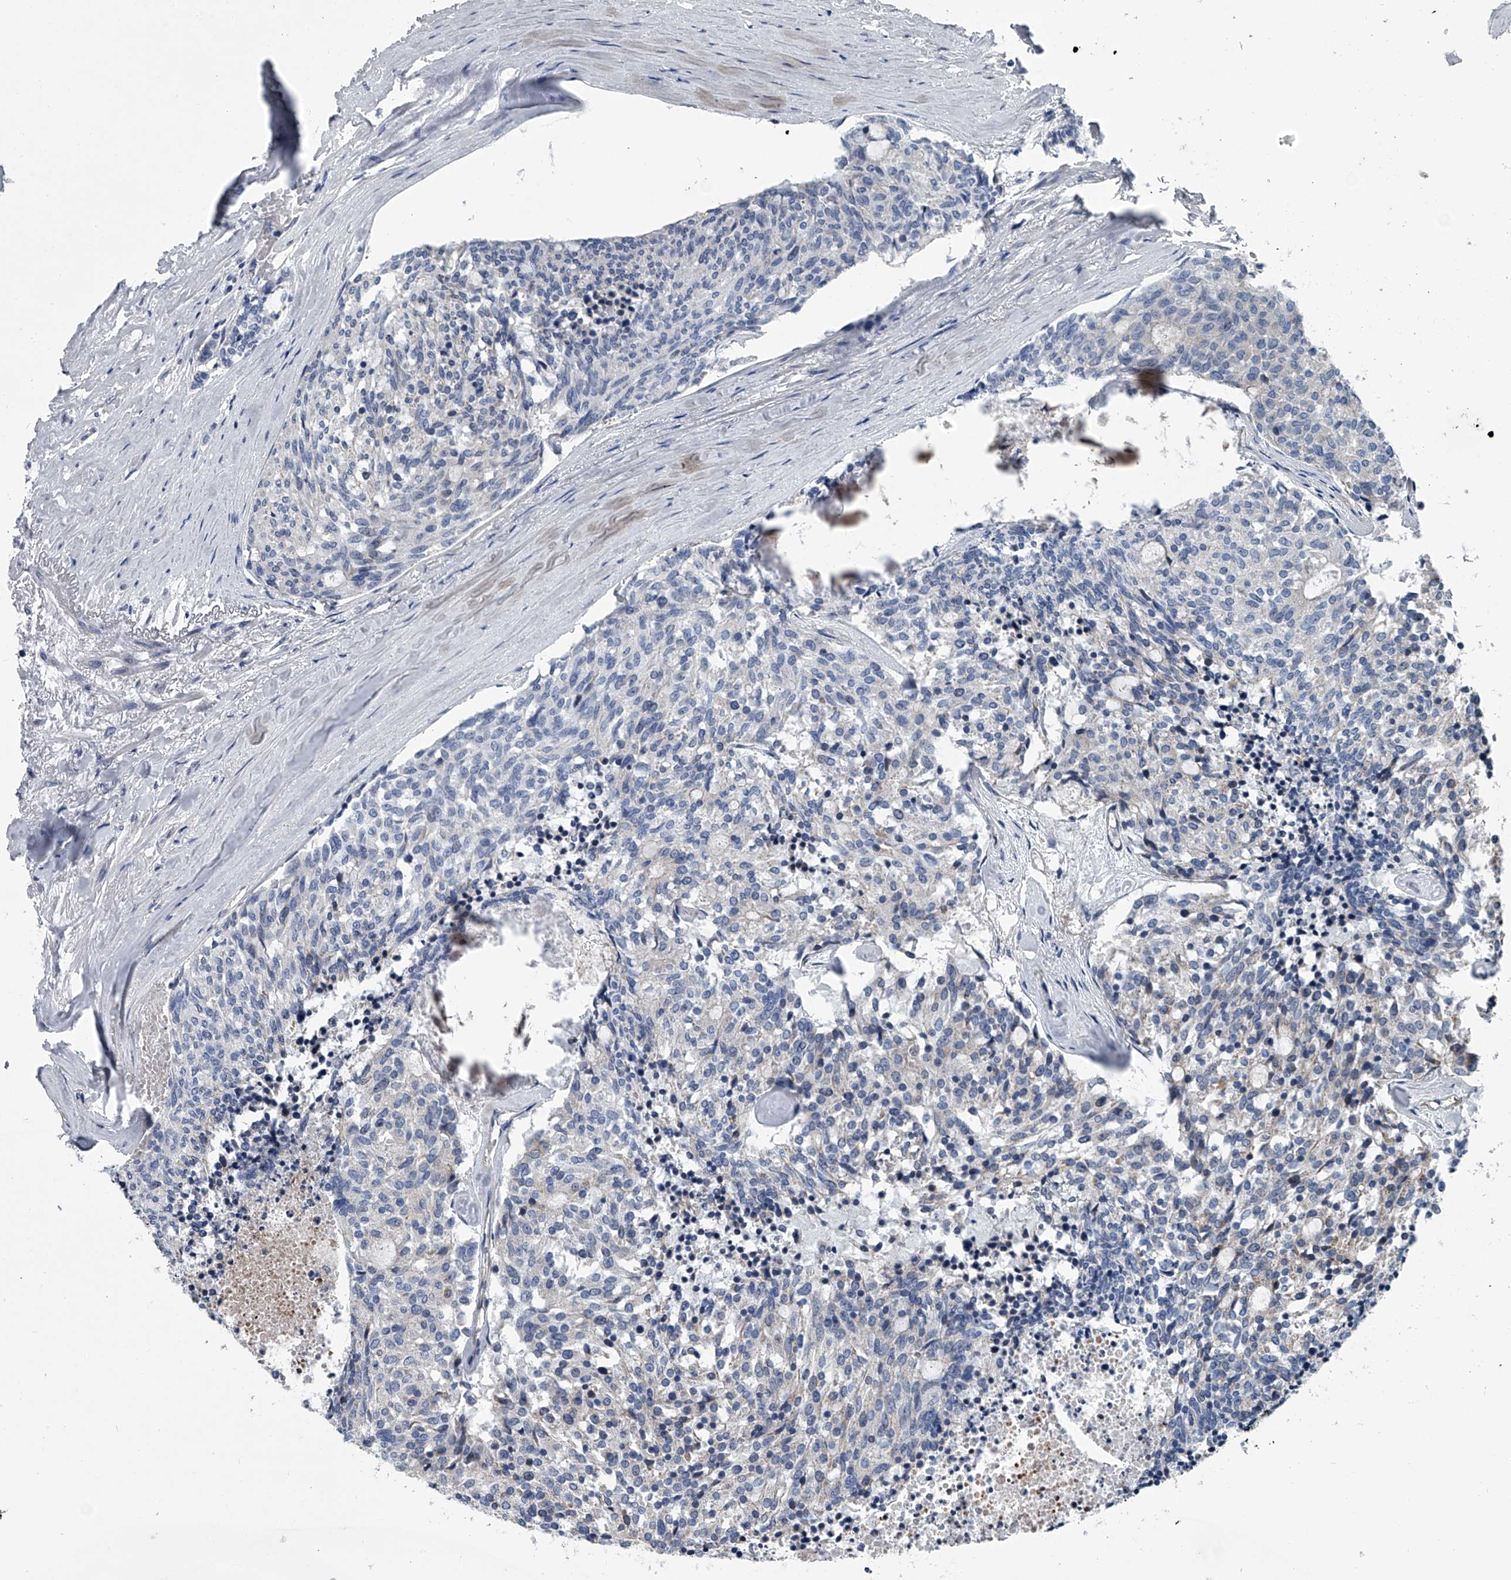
{"staining": {"intensity": "negative", "quantity": "none", "location": "none"}, "tissue": "carcinoid", "cell_type": "Tumor cells", "image_type": "cancer", "snomed": [{"axis": "morphology", "description": "Carcinoid, malignant, NOS"}, {"axis": "topography", "description": "Pancreas"}], "caption": "Immunohistochemistry of carcinoid (malignant) exhibits no positivity in tumor cells.", "gene": "ABCG1", "patient": {"sex": "female", "age": 54}}